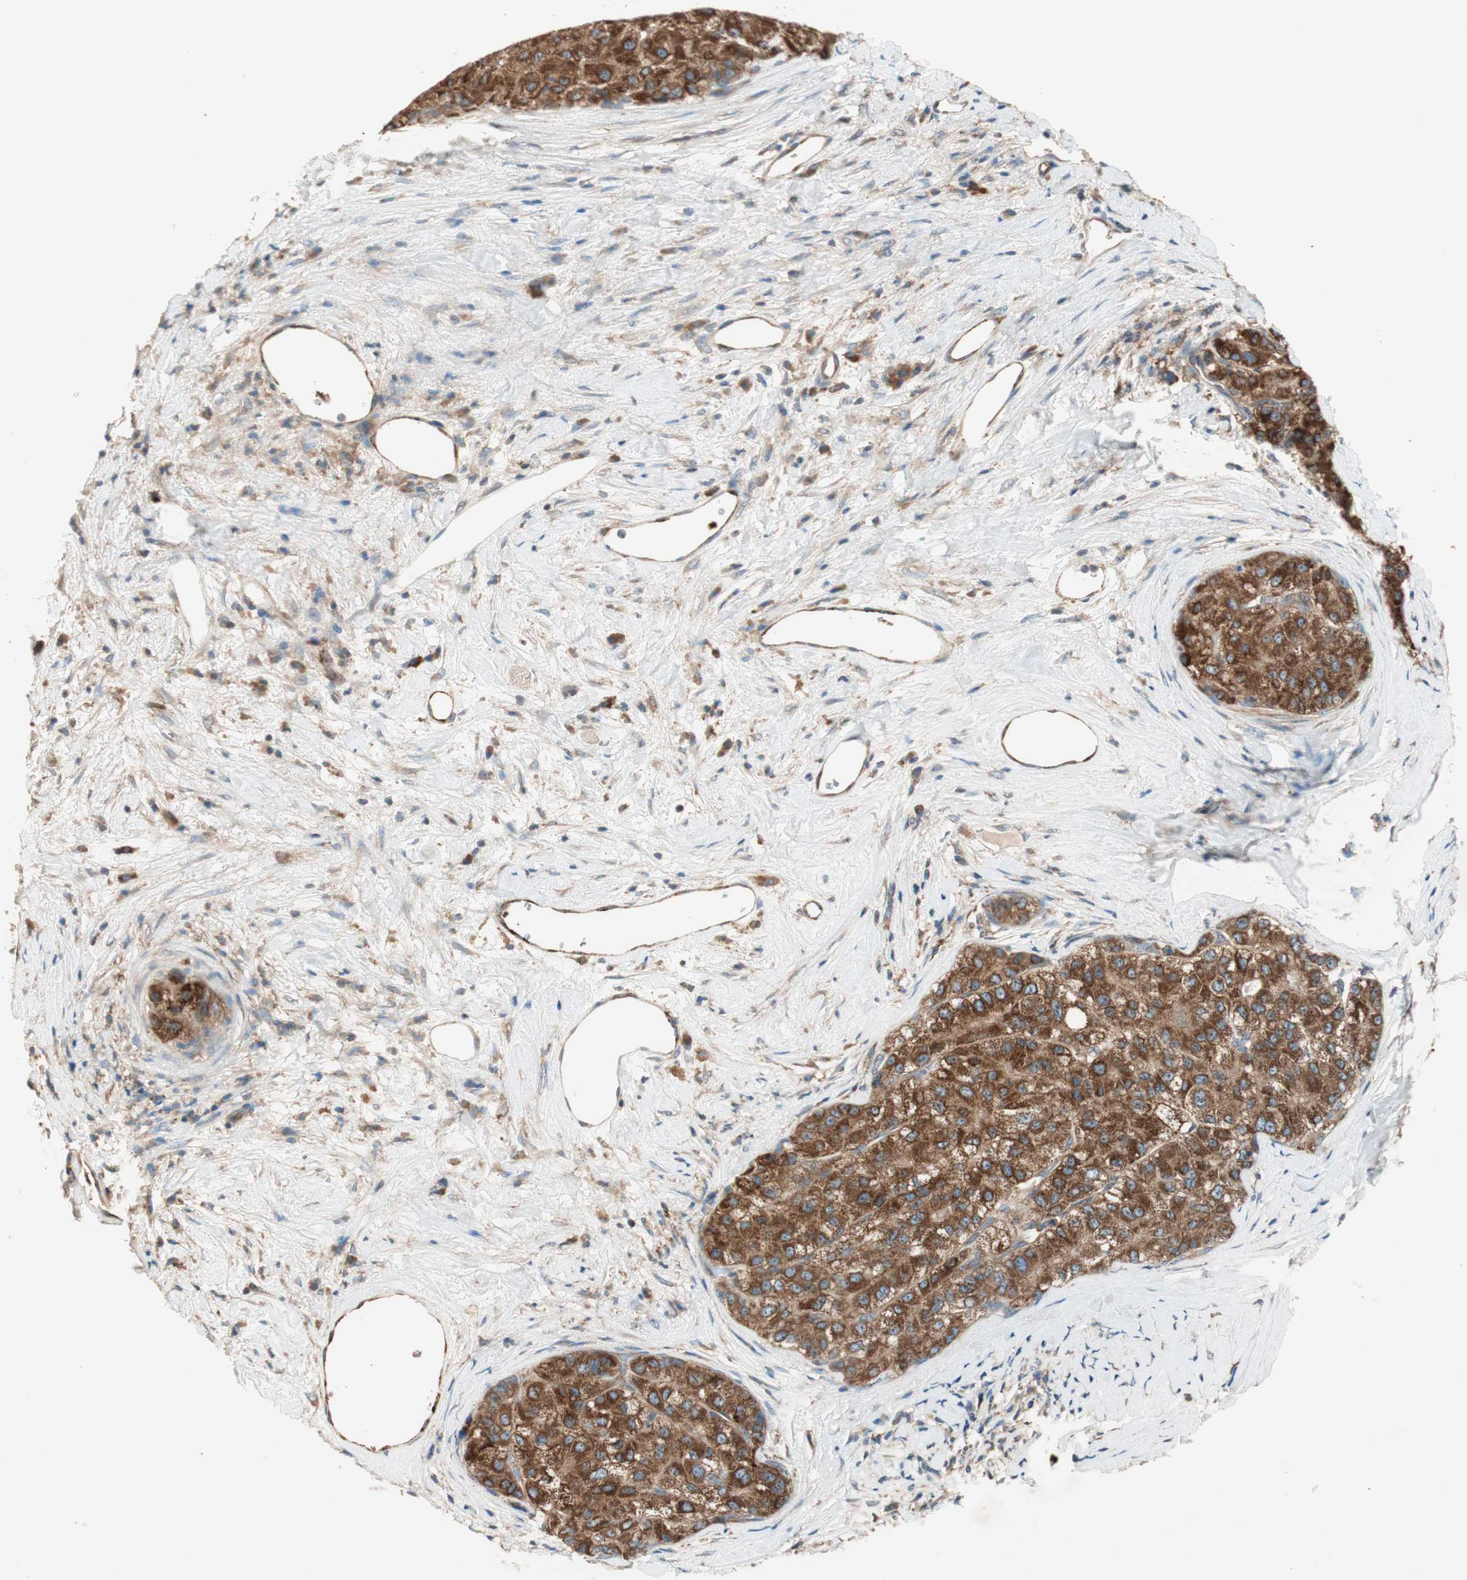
{"staining": {"intensity": "strong", "quantity": ">75%", "location": "cytoplasmic/membranous"}, "tissue": "liver cancer", "cell_type": "Tumor cells", "image_type": "cancer", "snomed": [{"axis": "morphology", "description": "Carcinoma, Hepatocellular, NOS"}, {"axis": "topography", "description": "Liver"}], "caption": "Liver cancer (hepatocellular carcinoma) stained with a brown dye displays strong cytoplasmic/membranous positive staining in approximately >75% of tumor cells.", "gene": "CC2D1A", "patient": {"sex": "male", "age": 80}}